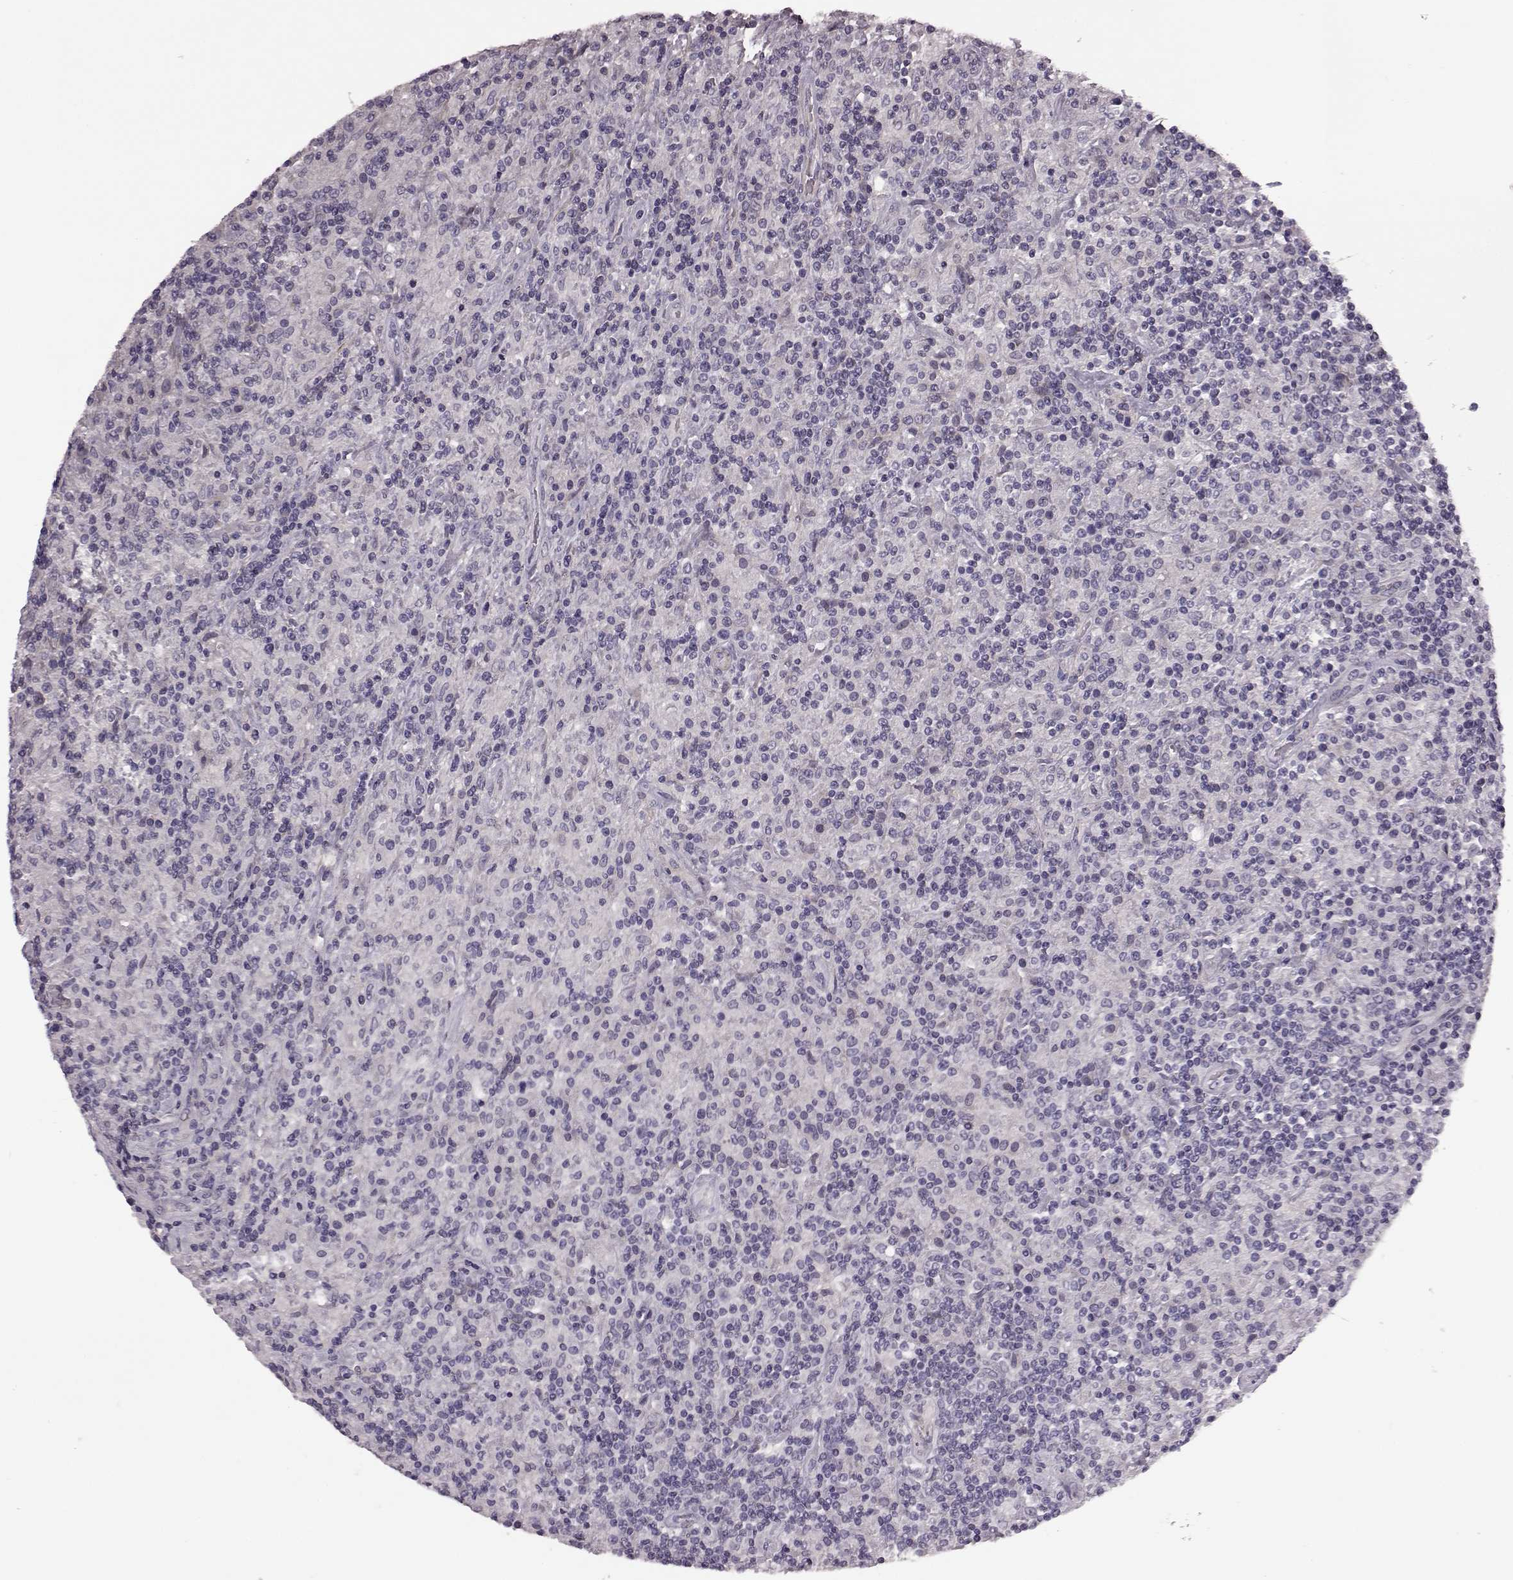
{"staining": {"intensity": "negative", "quantity": "none", "location": "none"}, "tissue": "lymphoma", "cell_type": "Tumor cells", "image_type": "cancer", "snomed": [{"axis": "morphology", "description": "Hodgkin's disease, NOS"}, {"axis": "topography", "description": "Lymph node"}], "caption": "Lymphoma stained for a protein using immunohistochemistry (IHC) demonstrates no positivity tumor cells.", "gene": "GRK1", "patient": {"sex": "male", "age": 70}}